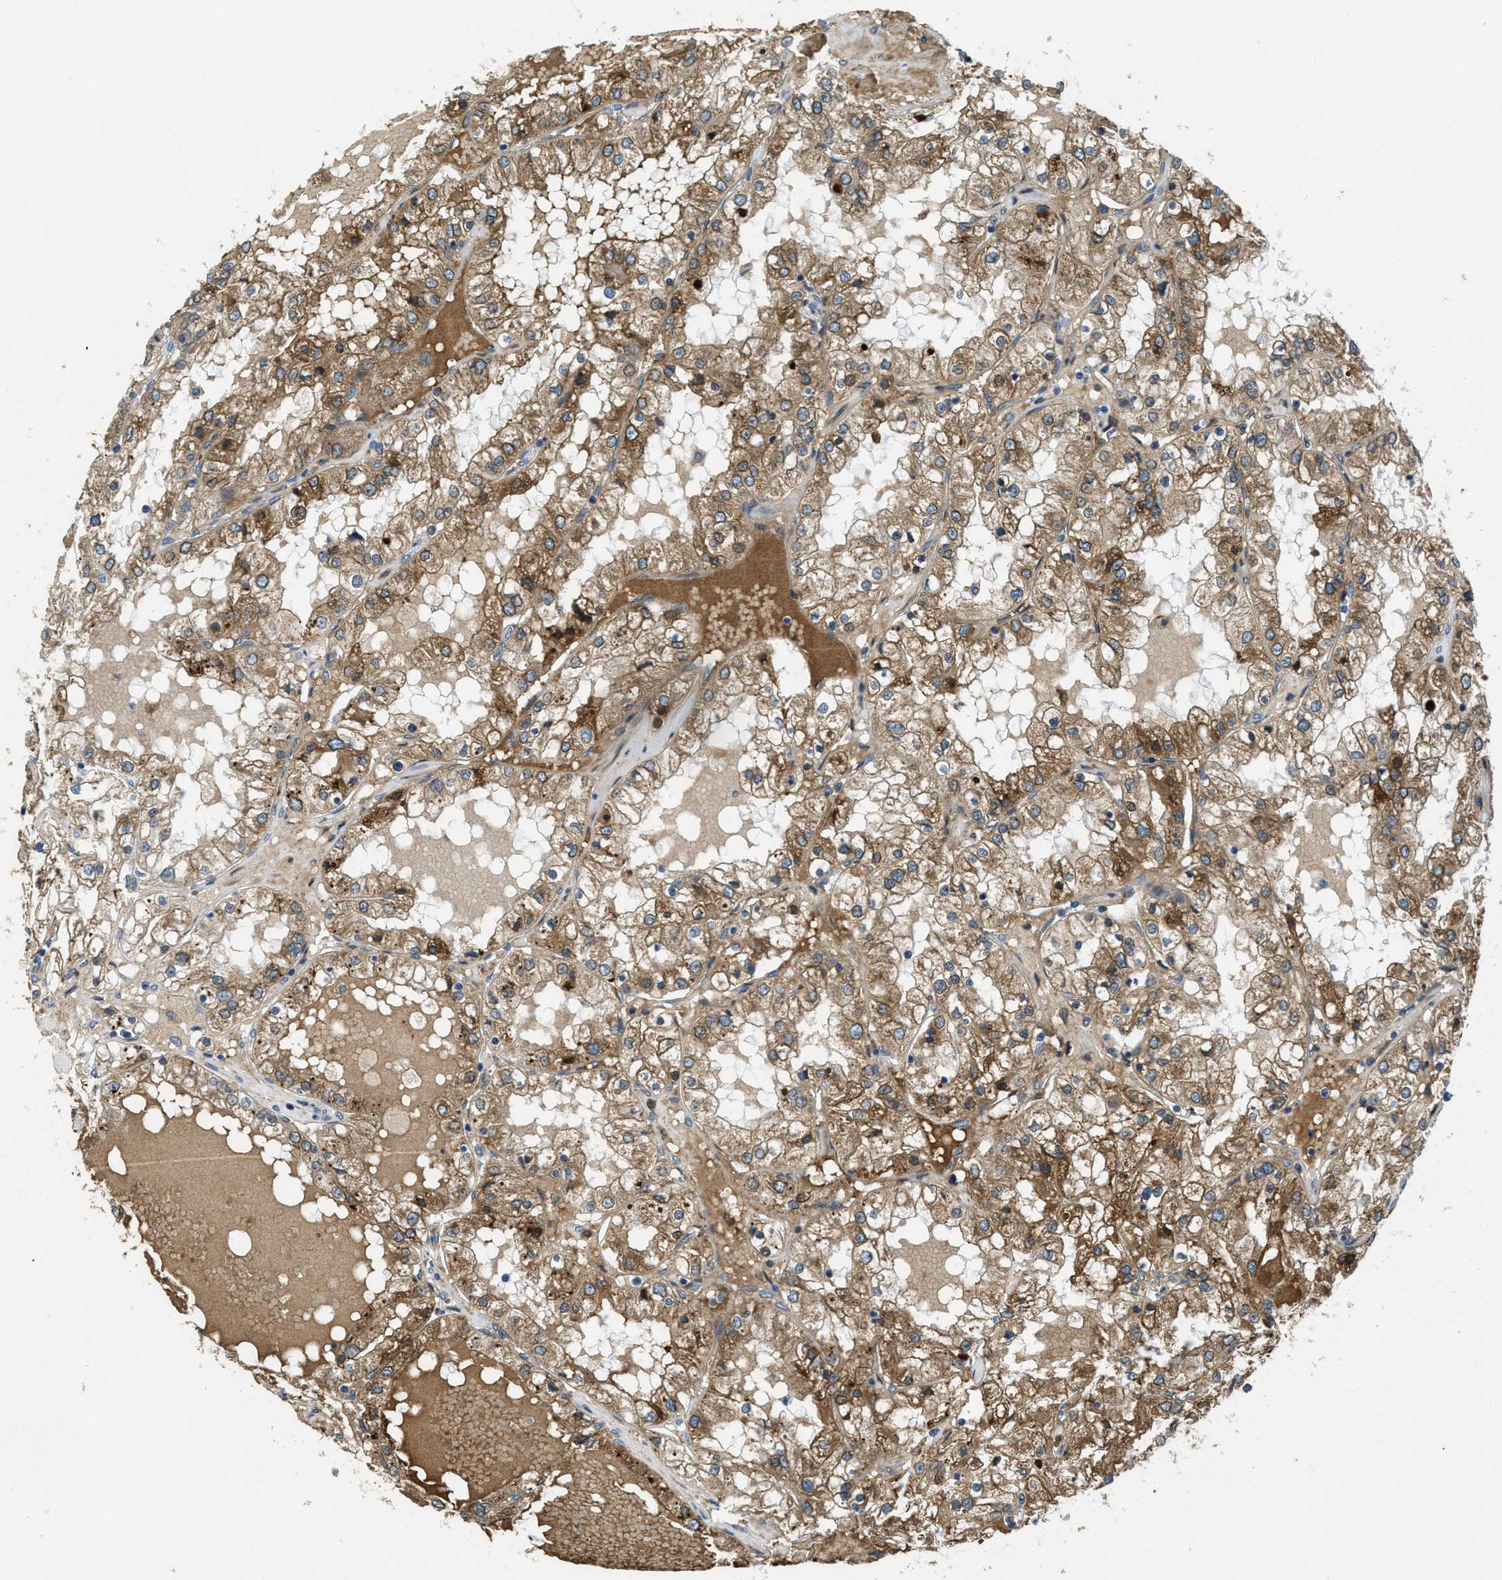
{"staining": {"intensity": "moderate", "quantity": ">75%", "location": "cytoplasmic/membranous"}, "tissue": "renal cancer", "cell_type": "Tumor cells", "image_type": "cancer", "snomed": [{"axis": "morphology", "description": "Adenocarcinoma, NOS"}, {"axis": "topography", "description": "Kidney"}], "caption": "A high-resolution histopathology image shows immunohistochemistry (IHC) staining of renal cancer (adenocarcinoma), which shows moderate cytoplasmic/membranous positivity in about >75% of tumor cells. Using DAB (brown) and hematoxylin (blue) stains, captured at high magnification using brightfield microscopy.", "gene": "MPDU1", "patient": {"sex": "male", "age": 68}}